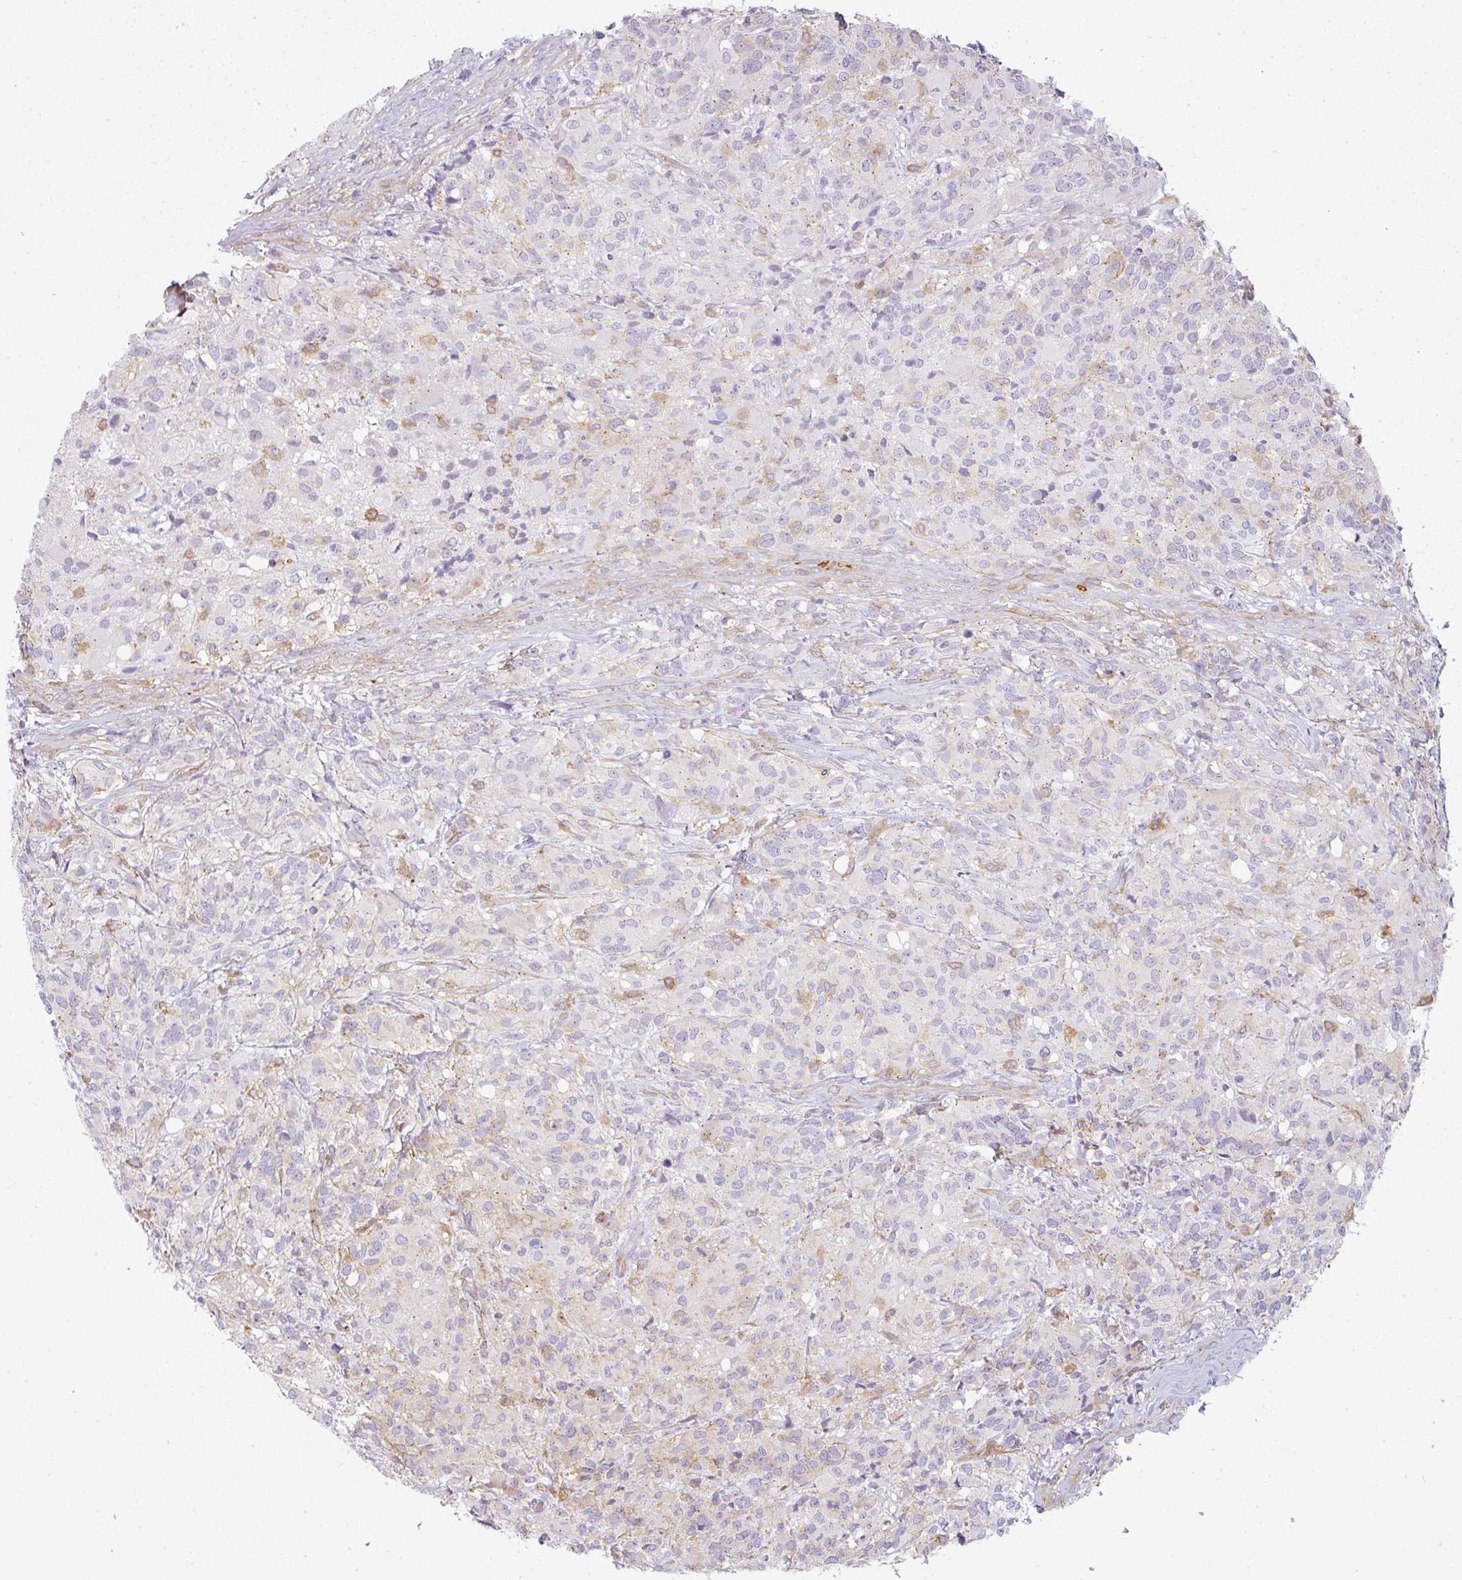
{"staining": {"intensity": "negative", "quantity": "none", "location": "none"}, "tissue": "glioma", "cell_type": "Tumor cells", "image_type": "cancer", "snomed": [{"axis": "morphology", "description": "Glioma, malignant, High grade"}, {"axis": "topography", "description": "Brain"}], "caption": "Protein analysis of glioma exhibits no significant positivity in tumor cells.", "gene": "SULF1", "patient": {"sex": "female", "age": 67}}